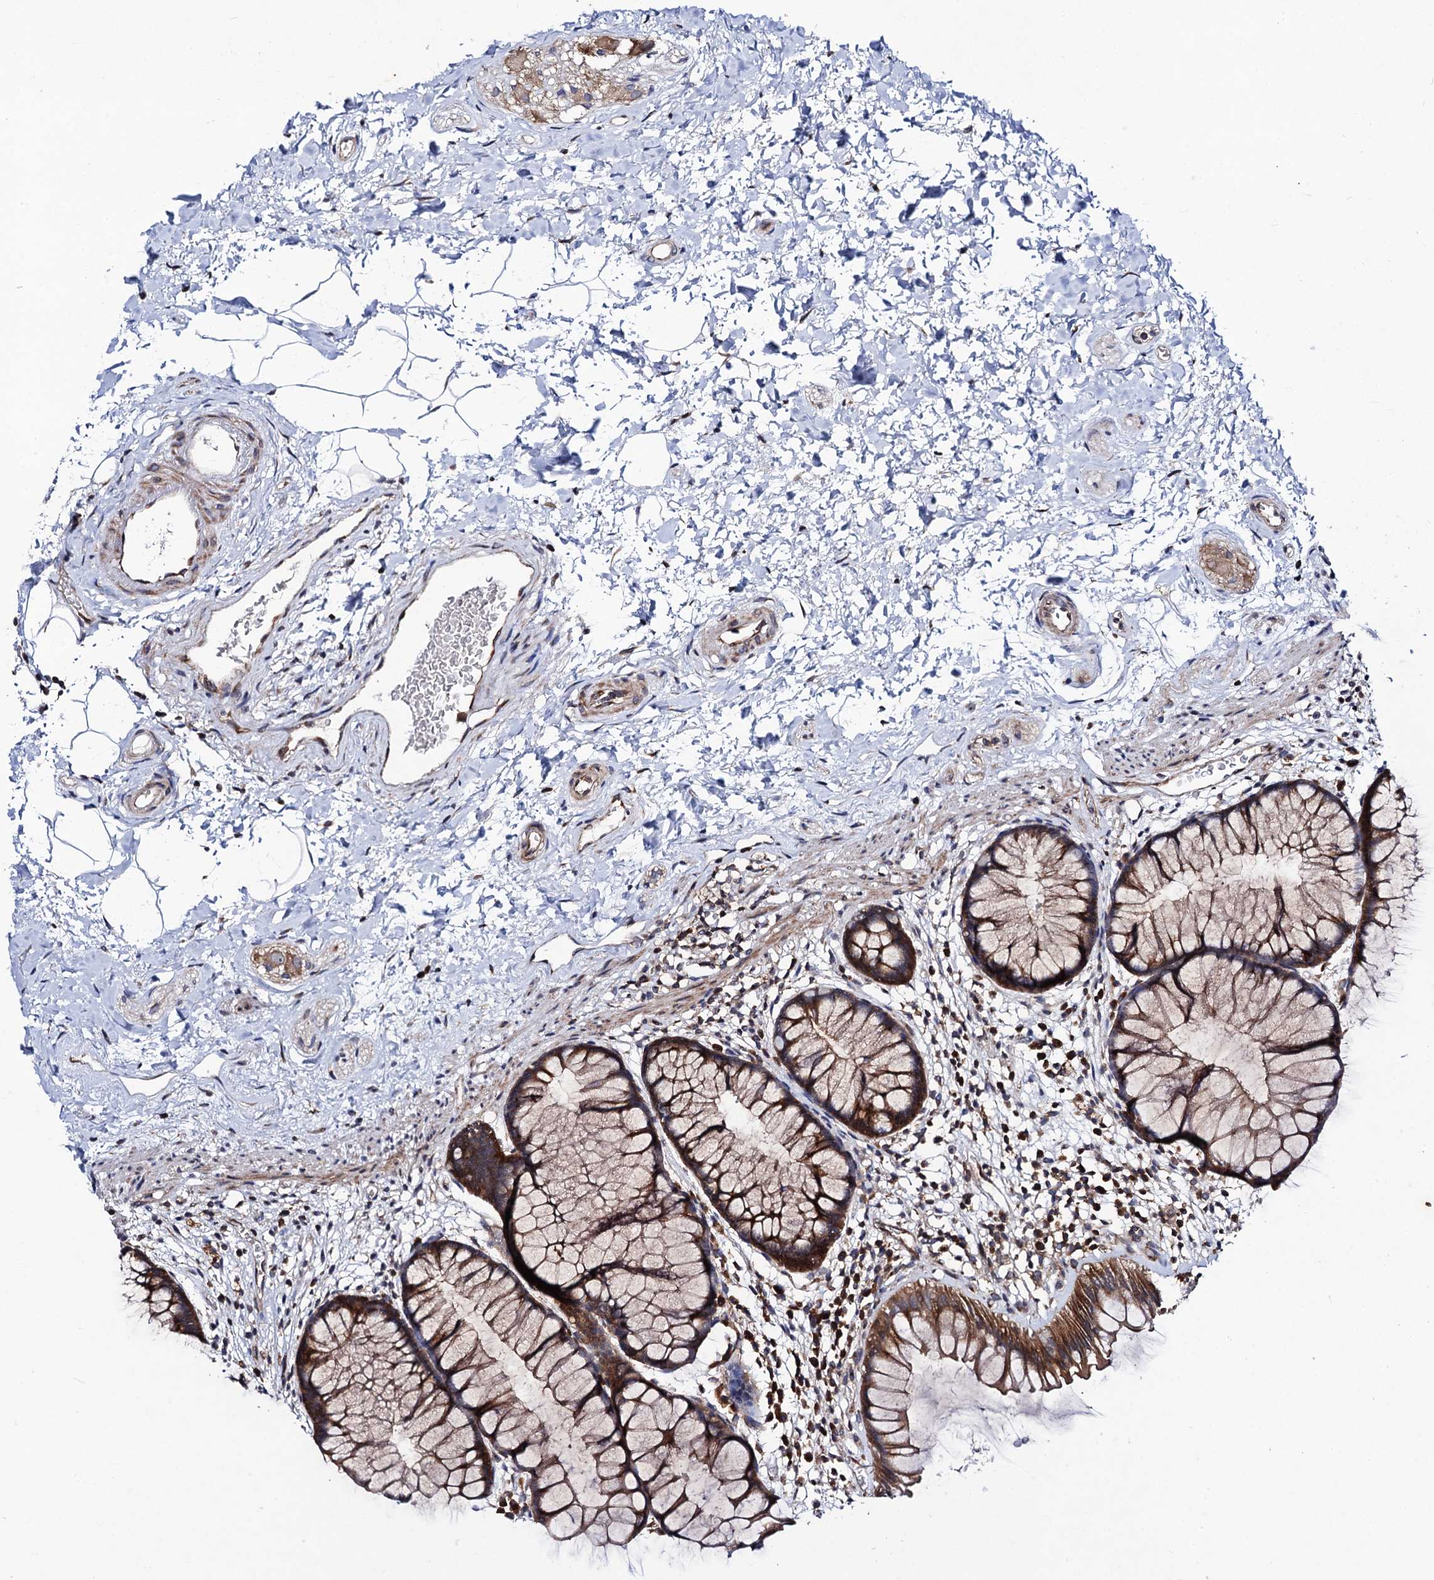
{"staining": {"intensity": "strong", "quantity": ">75%", "location": "cytoplasmic/membranous"}, "tissue": "rectum", "cell_type": "Glandular cells", "image_type": "normal", "snomed": [{"axis": "morphology", "description": "Normal tissue, NOS"}, {"axis": "topography", "description": "Rectum"}], "caption": "Glandular cells display high levels of strong cytoplasmic/membranous positivity in about >75% of cells in benign rectum.", "gene": "DYDC1", "patient": {"sex": "male", "age": 51}}